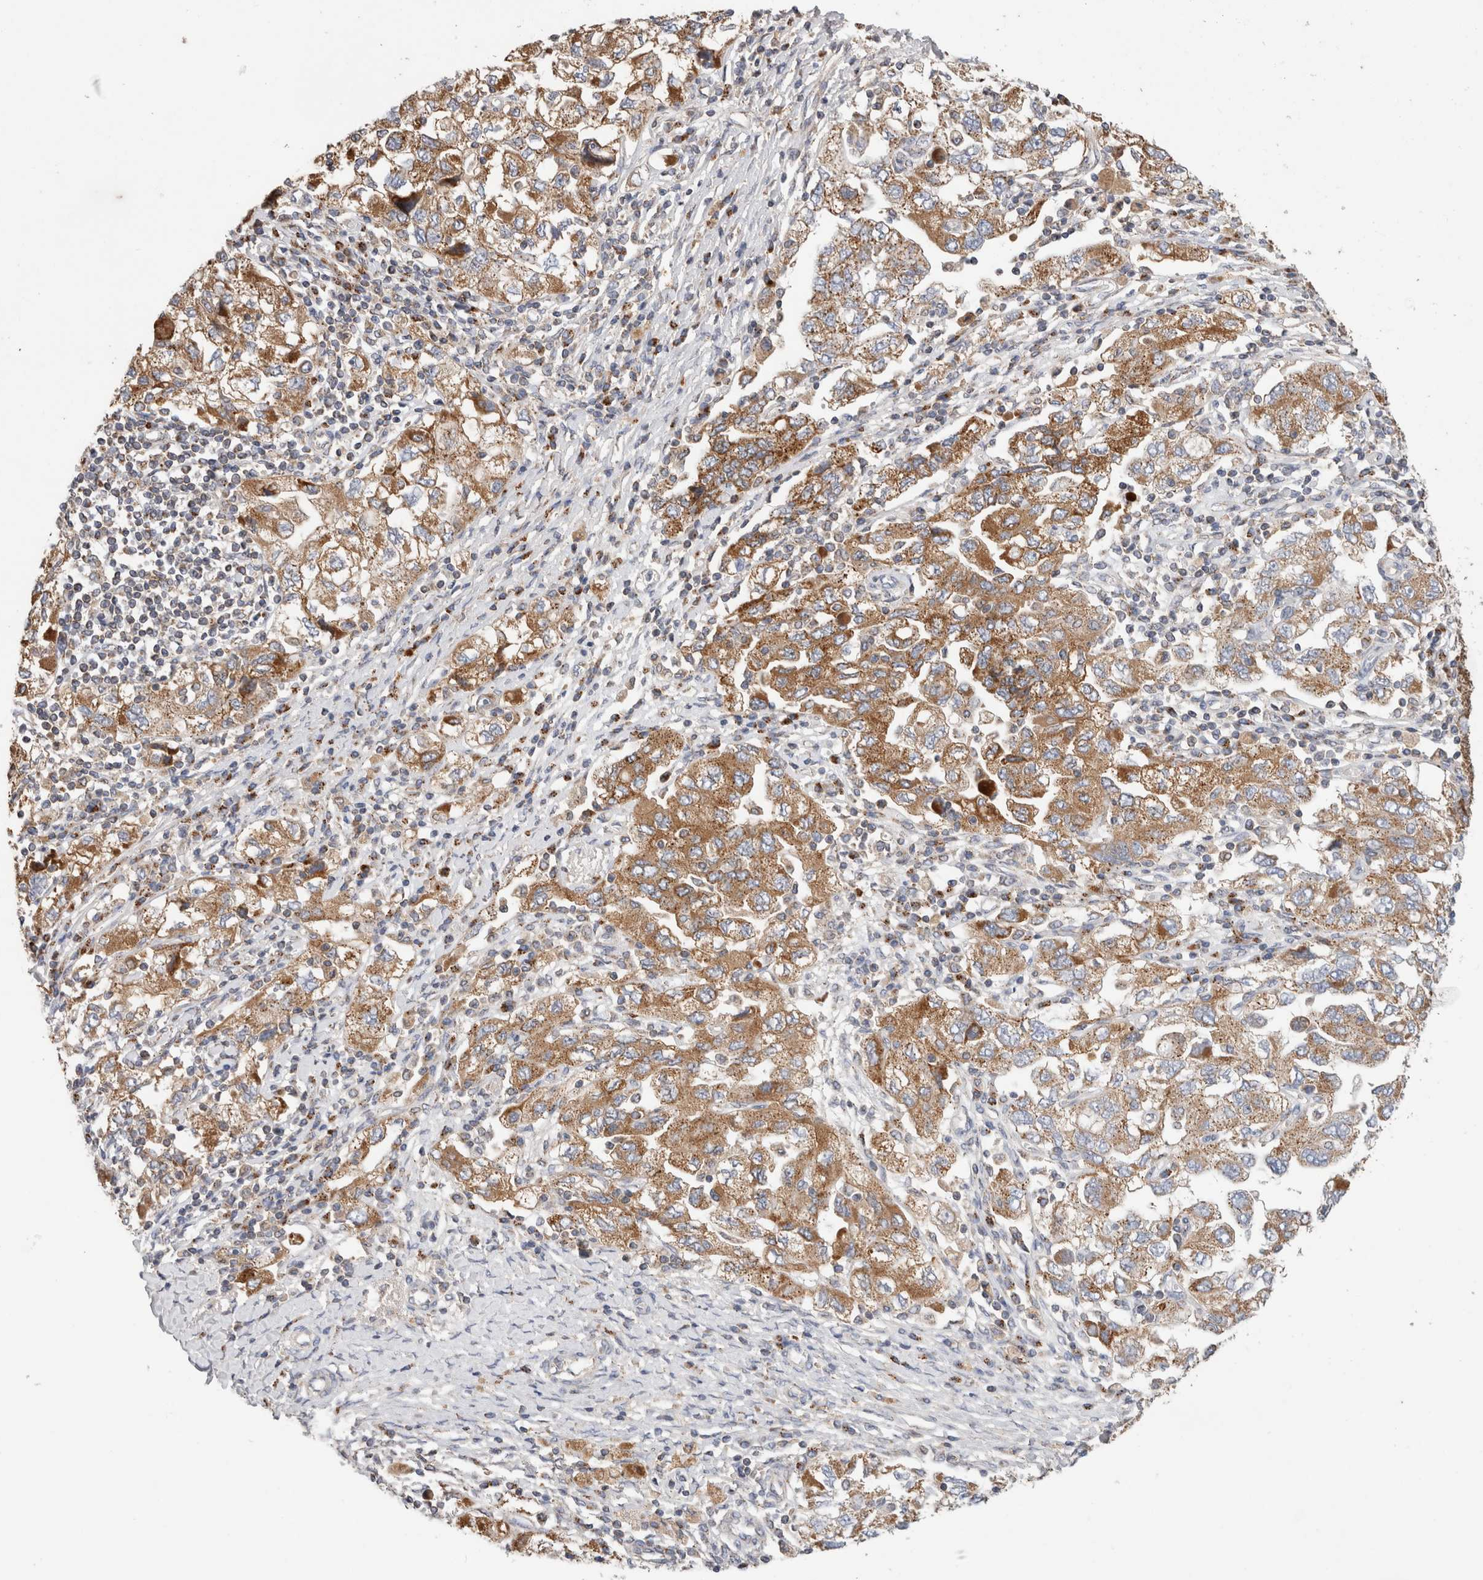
{"staining": {"intensity": "moderate", "quantity": ">75%", "location": "cytoplasmic/membranous"}, "tissue": "ovarian cancer", "cell_type": "Tumor cells", "image_type": "cancer", "snomed": [{"axis": "morphology", "description": "Carcinoma, NOS"}, {"axis": "morphology", "description": "Cystadenocarcinoma, serous, NOS"}, {"axis": "topography", "description": "Ovary"}], "caption": "Immunohistochemistry (IHC) image of ovarian carcinoma stained for a protein (brown), which reveals medium levels of moderate cytoplasmic/membranous staining in approximately >75% of tumor cells.", "gene": "IARS2", "patient": {"sex": "female", "age": 69}}